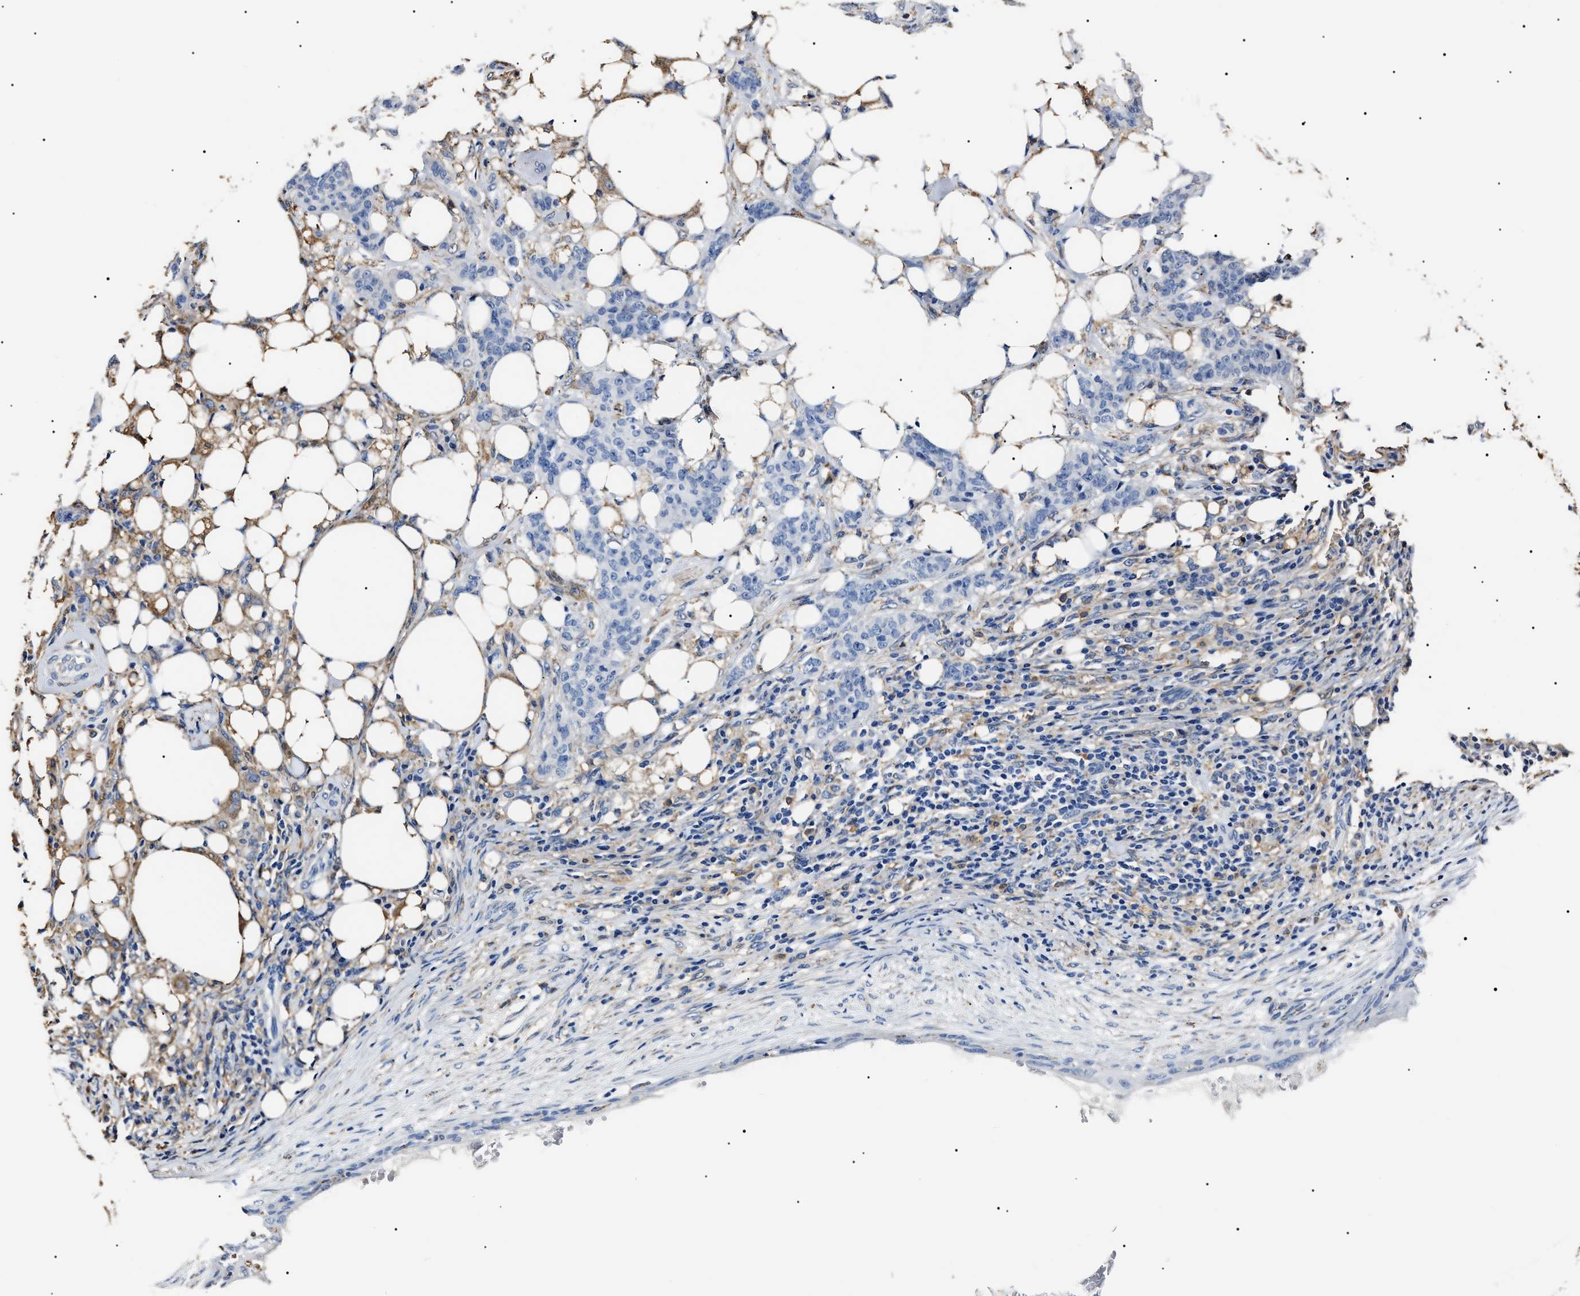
{"staining": {"intensity": "negative", "quantity": "none", "location": "none"}, "tissue": "breast cancer", "cell_type": "Tumor cells", "image_type": "cancer", "snomed": [{"axis": "morphology", "description": "Duct carcinoma"}, {"axis": "topography", "description": "Breast"}], "caption": "High magnification brightfield microscopy of invasive ductal carcinoma (breast) stained with DAB (brown) and counterstained with hematoxylin (blue): tumor cells show no significant staining.", "gene": "ALDH1A1", "patient": {"sex": "female", "age": 40}}